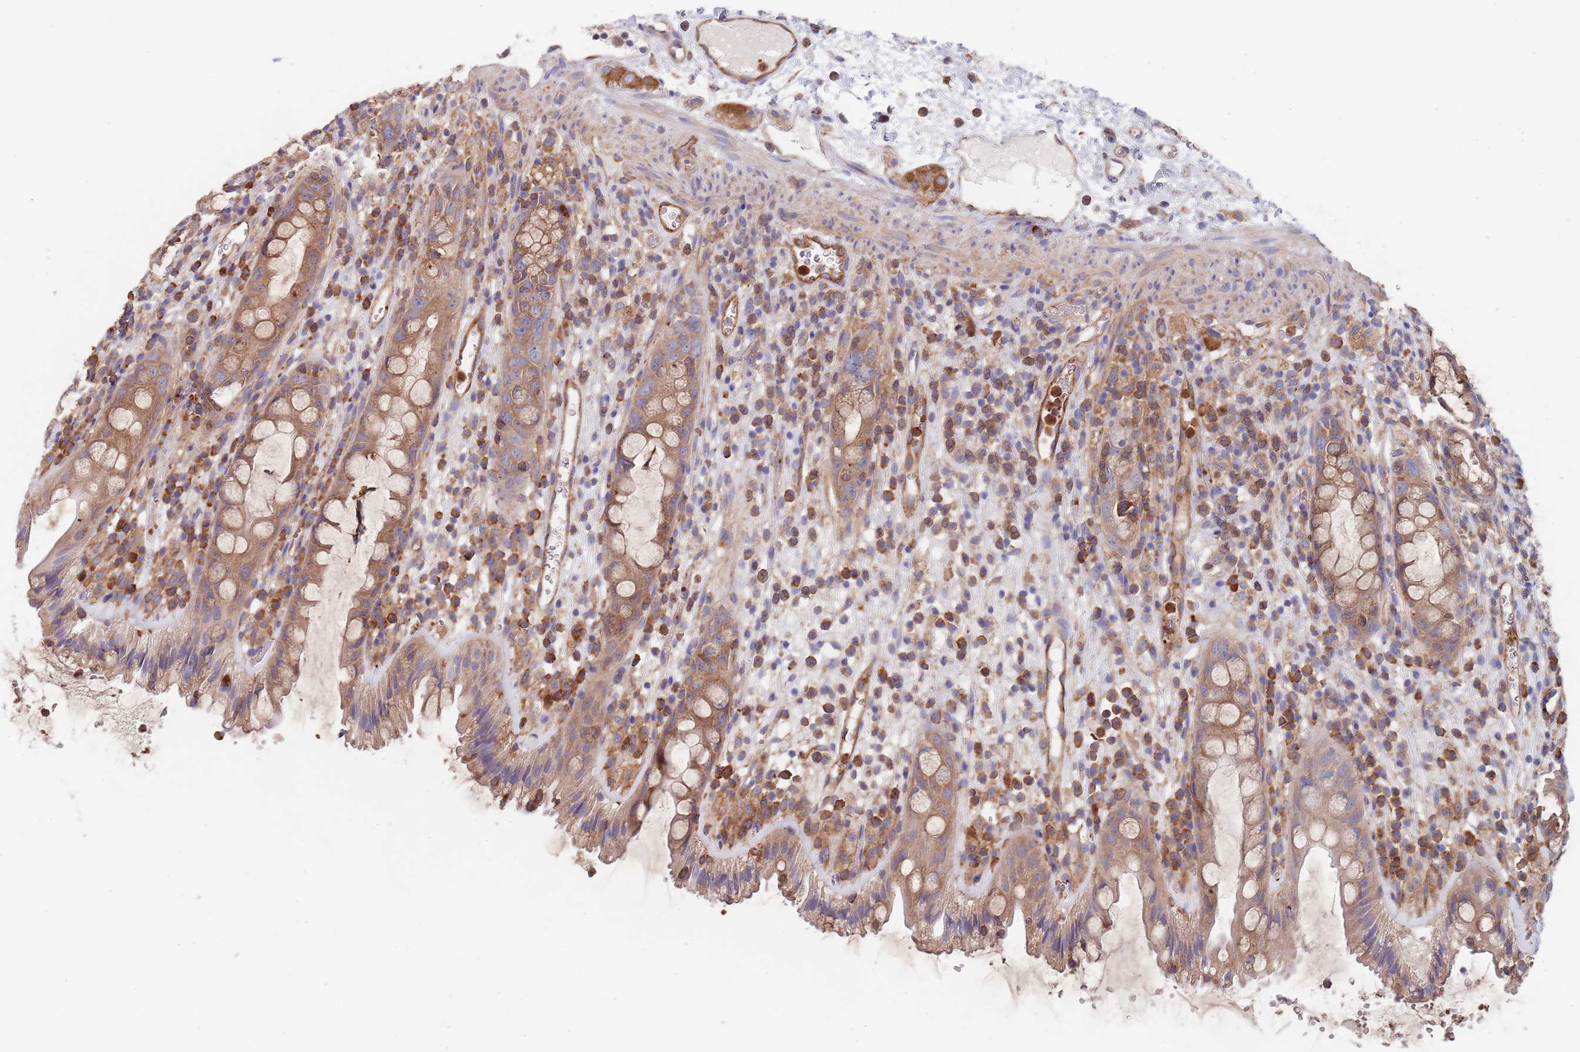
{"staining": {"intensity": "moderate", "quantity": ">75%", "location": "cytoplasmic/membranous"}, "tissue": "rectum", "cell_type": "Glandular cells", "image_type": "normal", "snomed": [{"axis": "morphology", "description": "Normal tissue, NOS"}, {"axis": "topography", "description": "Rectum"}], "caption": "Immunohistochemistry (IHC) histopathology image of benign rectum: human rectum stained using immunohistochemistry (IHC) reveals medium levels of moderate protein expression localized specifically in the cytoplasmic/membranous of glandular cells, appearing as a cytoplasmic/membranous brown color.", "gene": "DCUN1D3", "patient": {"sex": "female", "age": 57}}